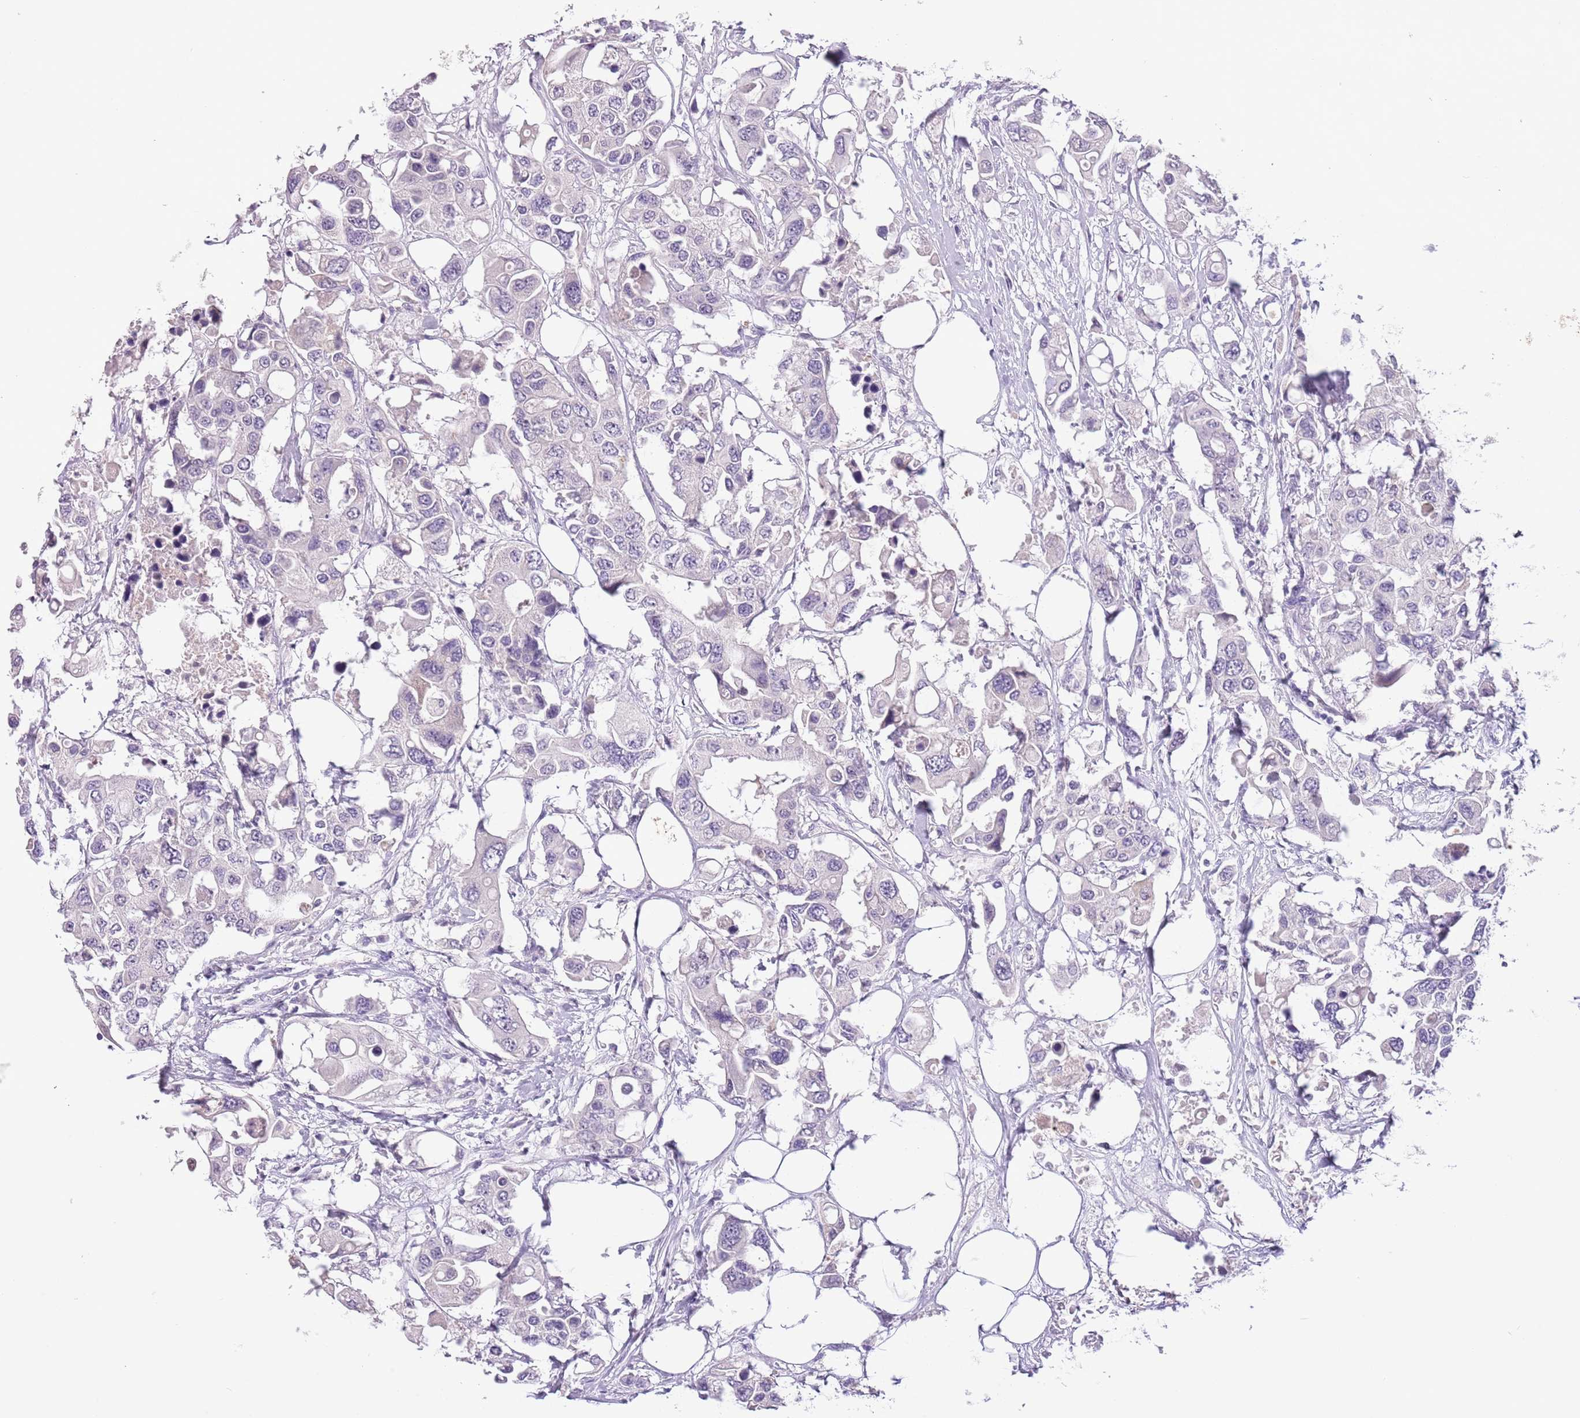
{"staining": {"intensity": "negative", "quantity": "none", "location": "none"}, "tissue": "colorectal cancer", "cell_type": "Tumor cells", "image_type": "cancer", "snomed": [{"axis": "morphology", "description": "Adenocarcinoma, NOS"}, {"axis": "topography", "description": "Colon"}], "caption": "An image of colorectal adenocarcinoma stained for a protein demonstrates no brown staining in tumor cells. The staining was performed using DAB to visualize the protein expression in brown, while the nuclei were stained in blue with hematoxylin (Magnification: 20x).", "gene": "SLC35E3", "patient": {"sex": "male", "age": 77}}